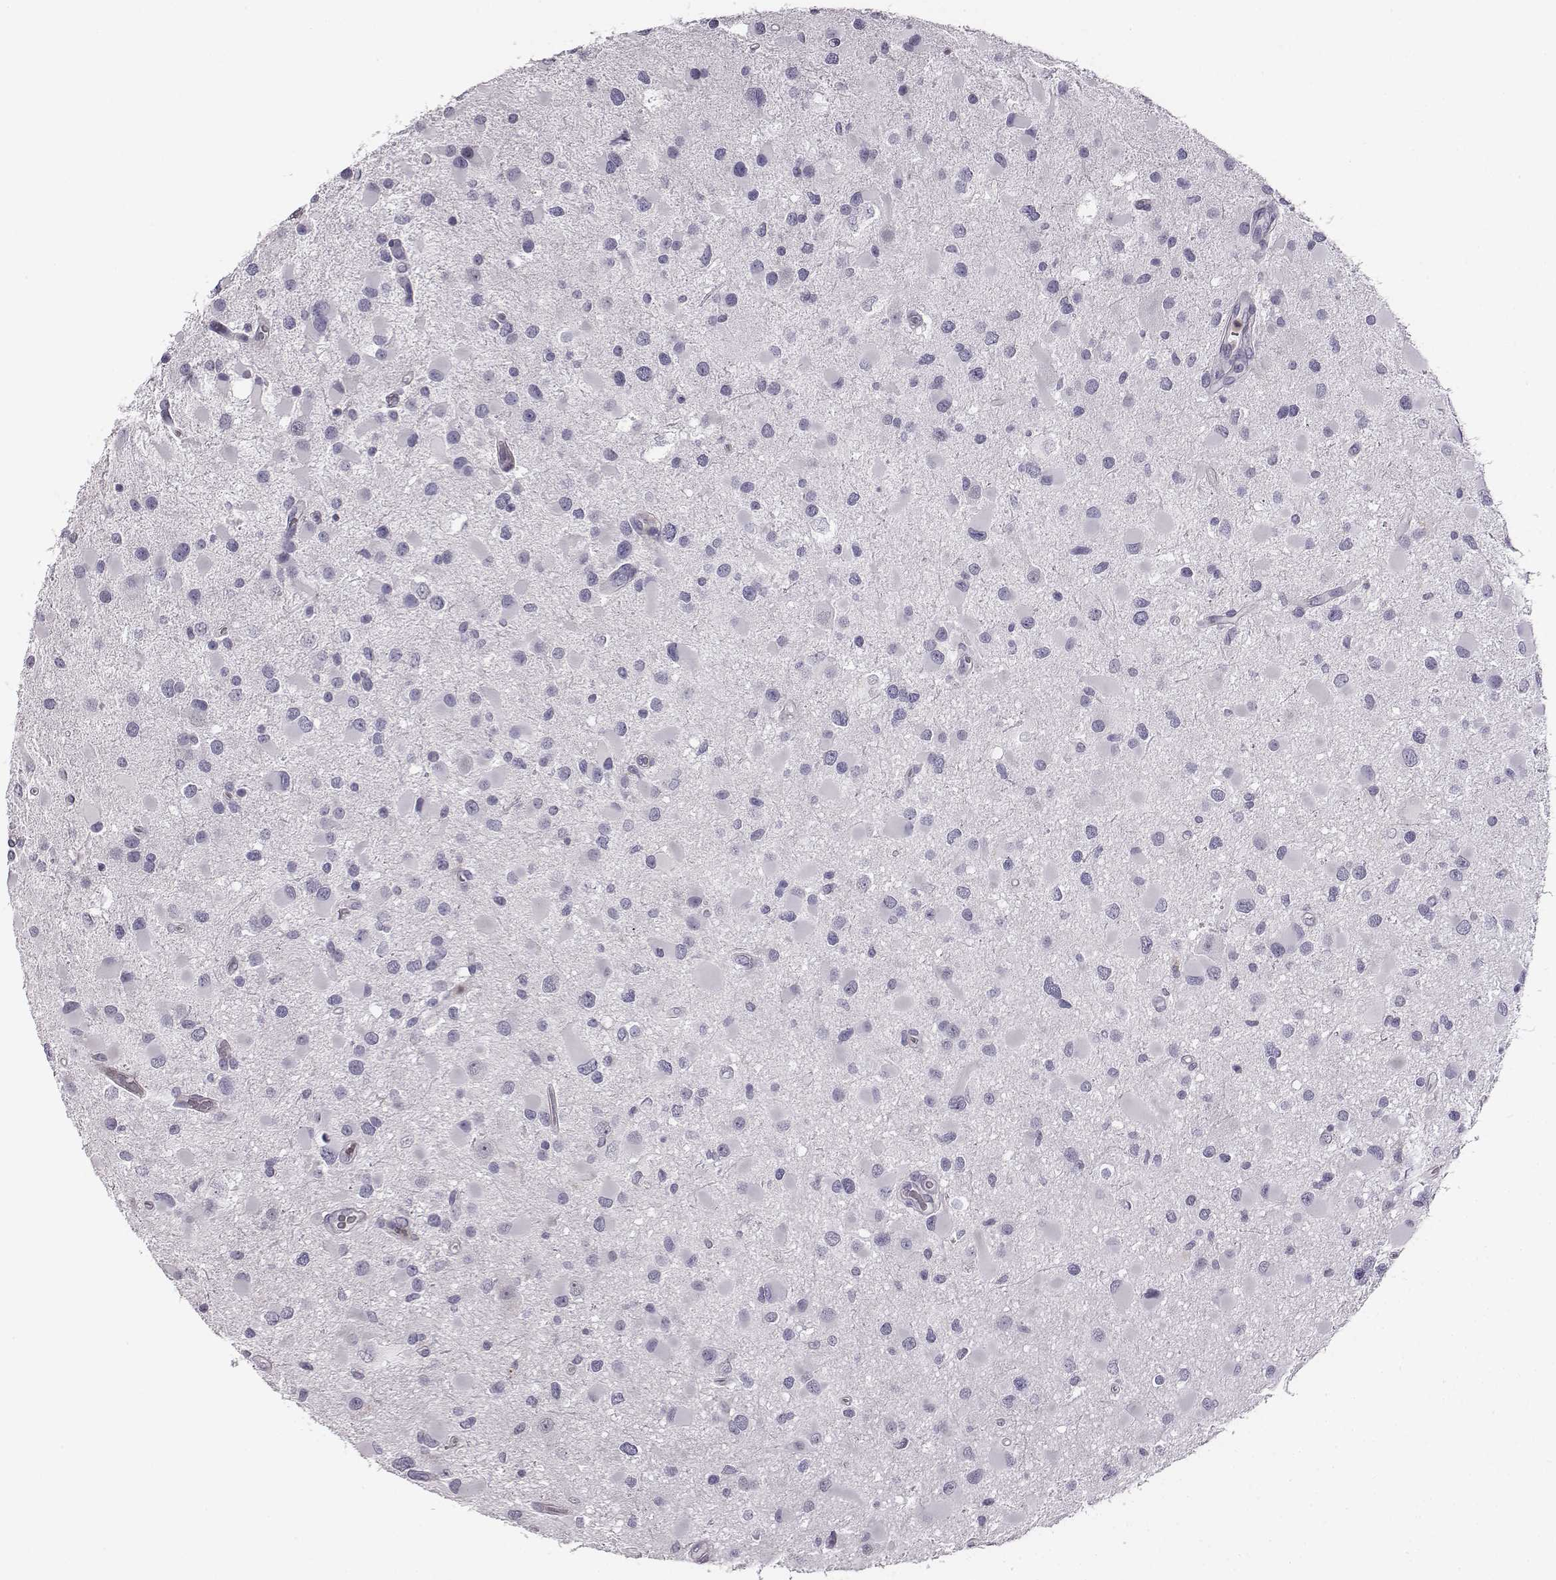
{"staining": {"intensity": "negative", "quantity": "none", "location": "none"}, "tissue": "glioma", "cell_type": "Tumor cells", "image_type": "cancer", "snomed": [{"axis": "morphology", "description": "Glioma, malignant, Low grade"}, {"axis": "topography", "description": "Brain"}], "caption": "A micrograph of human malignant glioma (low-grade) is negative for staining in tumor cells.", "gene": "ADAM7", "patient": {"sex": "female", "age": 32}}